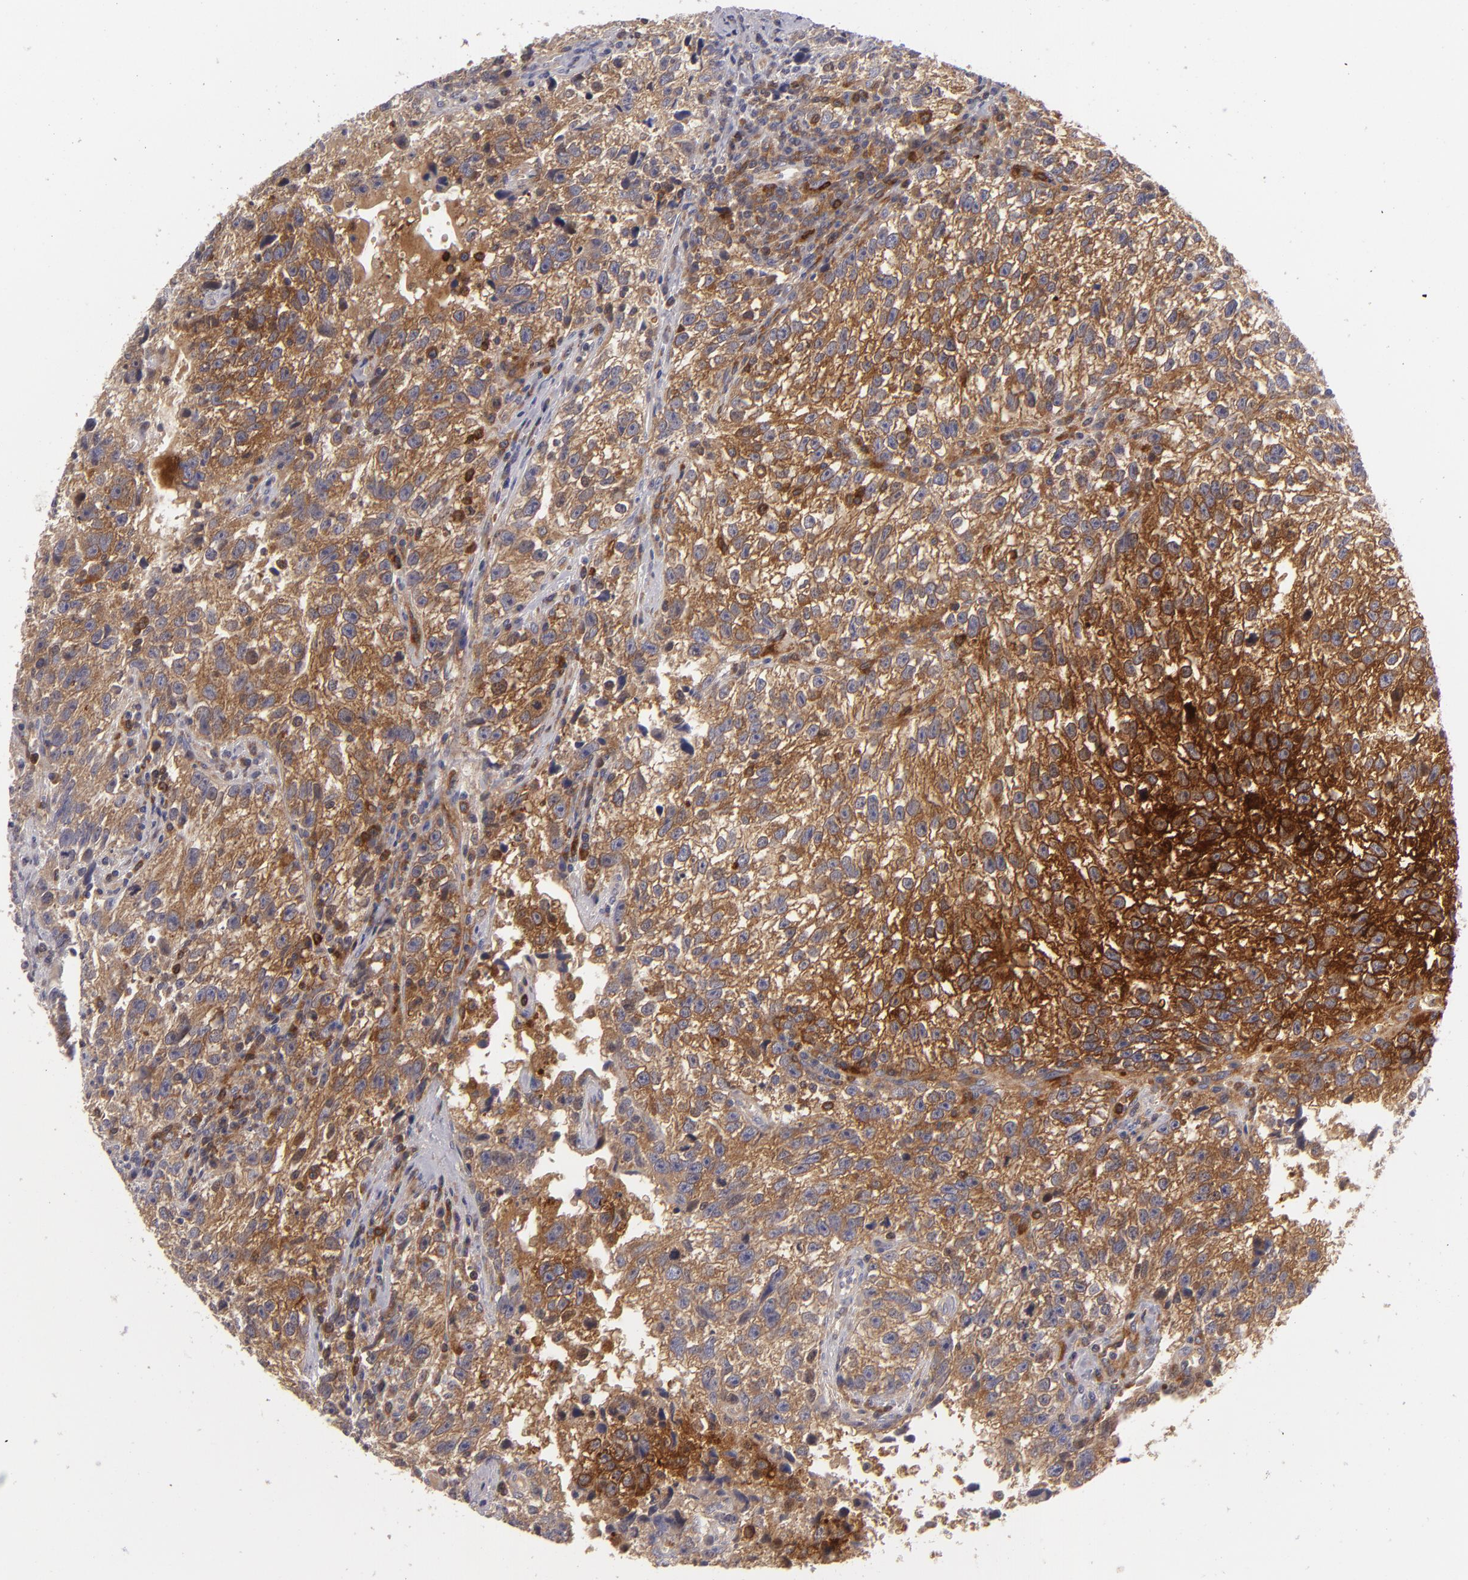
{"staining": {"intensity": "strong", "quantity": ">75%", "location": "cytoplasmic/membranous"}, "tissue": "testis cancer", "cell_type": "Tumor cells", "image_type": "cancer", "snomed": [{"axis": "morphology", "description": "Seminoma, NOS"}, {"axis": "topography", "description": "Testis"}], "caption": "IHC (DAB) staining of human testis seminoma shows strong cytoplasmic/membranous protein expression in approximately >75% of tumor cells.", "gene": "MMP10", "patient": {"sex": "male", "age": 38}}